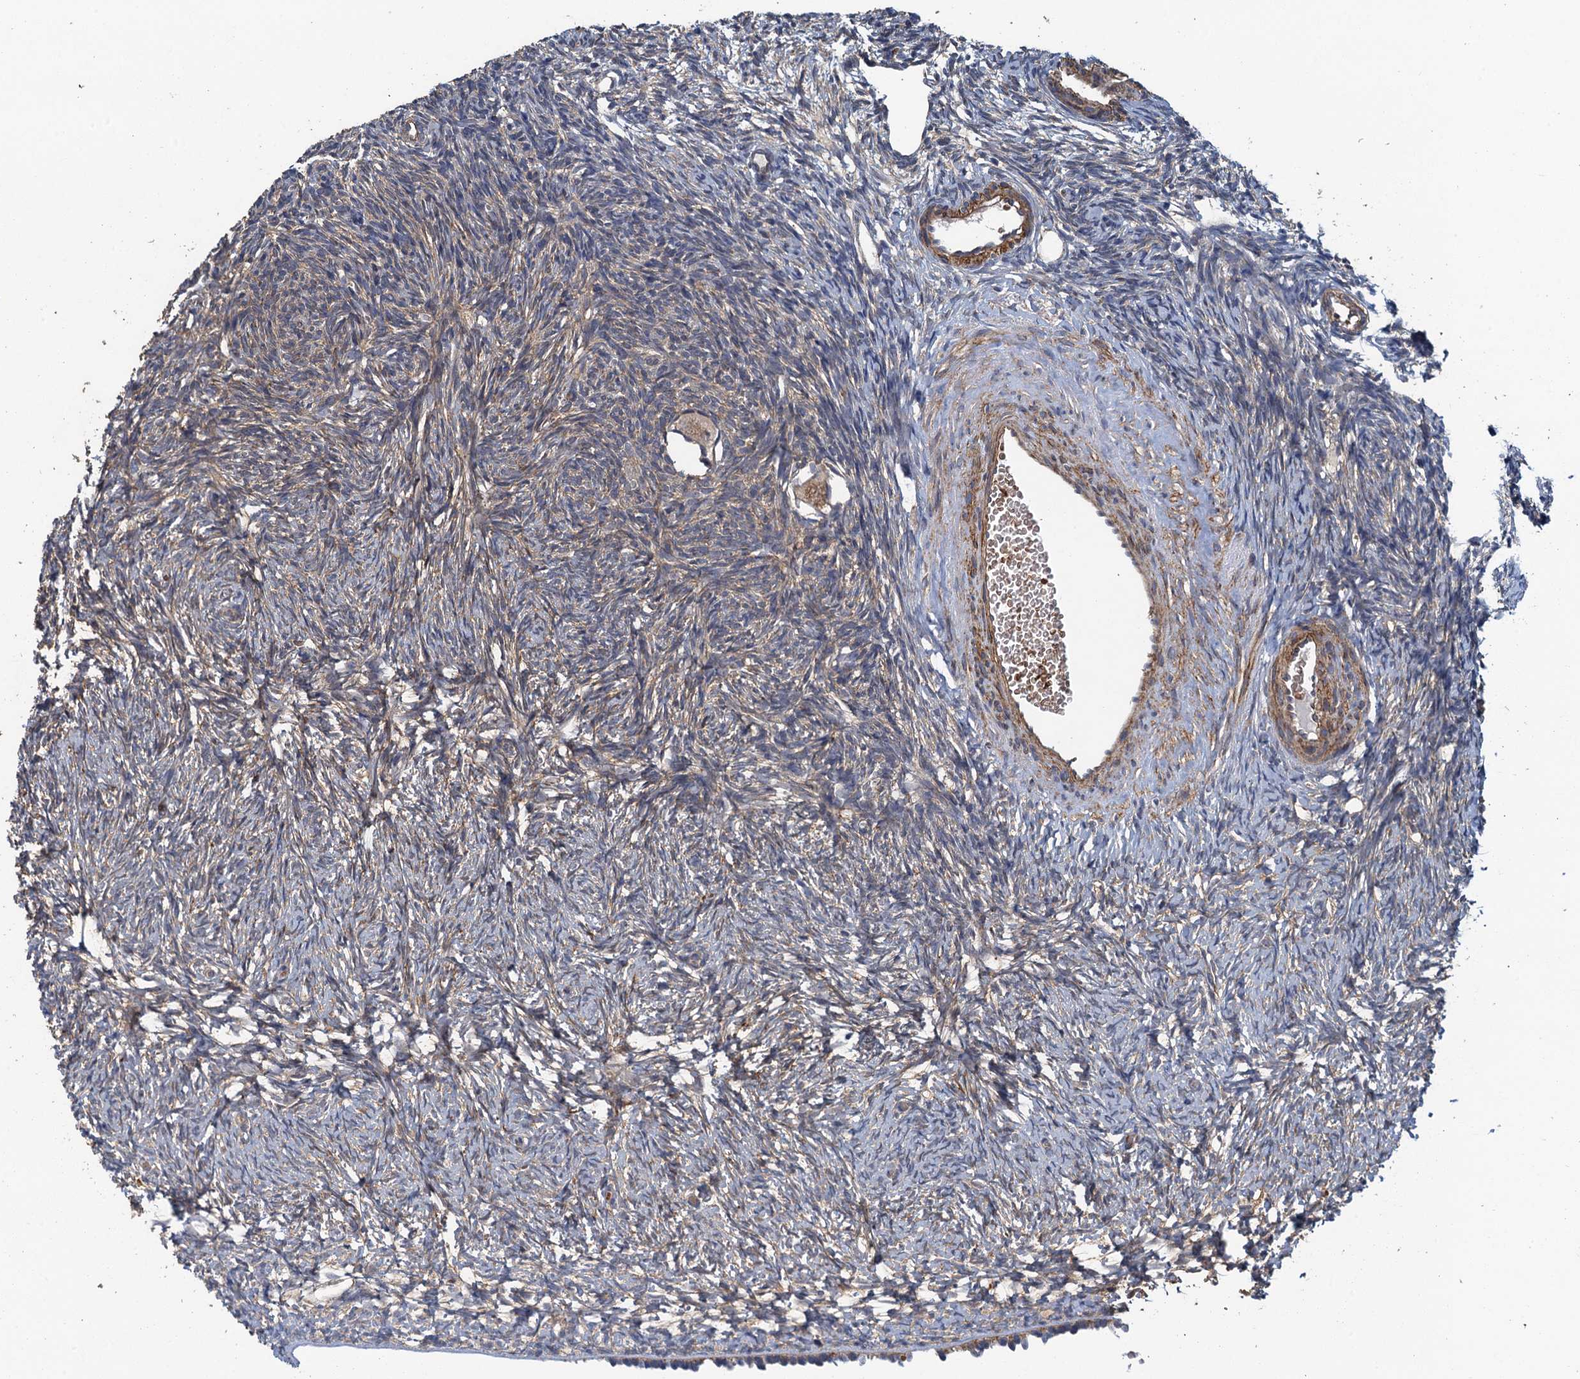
{"staining": {"intensity": "moderate", "quantity": ">75%", "location": "cytoplasmic/membranous"}, "tissue": "ovary", "cell_type": "Follicle cells", "image_type": "normal", "snomed": [{"axis": "morphology", "description": "Normal tissue, NOS"}, {"axis": "topography", "description": "Ovary"}], "caption": "The photomicrograph displays staining of benign ovary, revealing moderate cytoplasmic/membranous protein positivity (brown color) within follicle cells.", "gene": "RSAD2", "patient": {"sex": "female", "age": 34}}